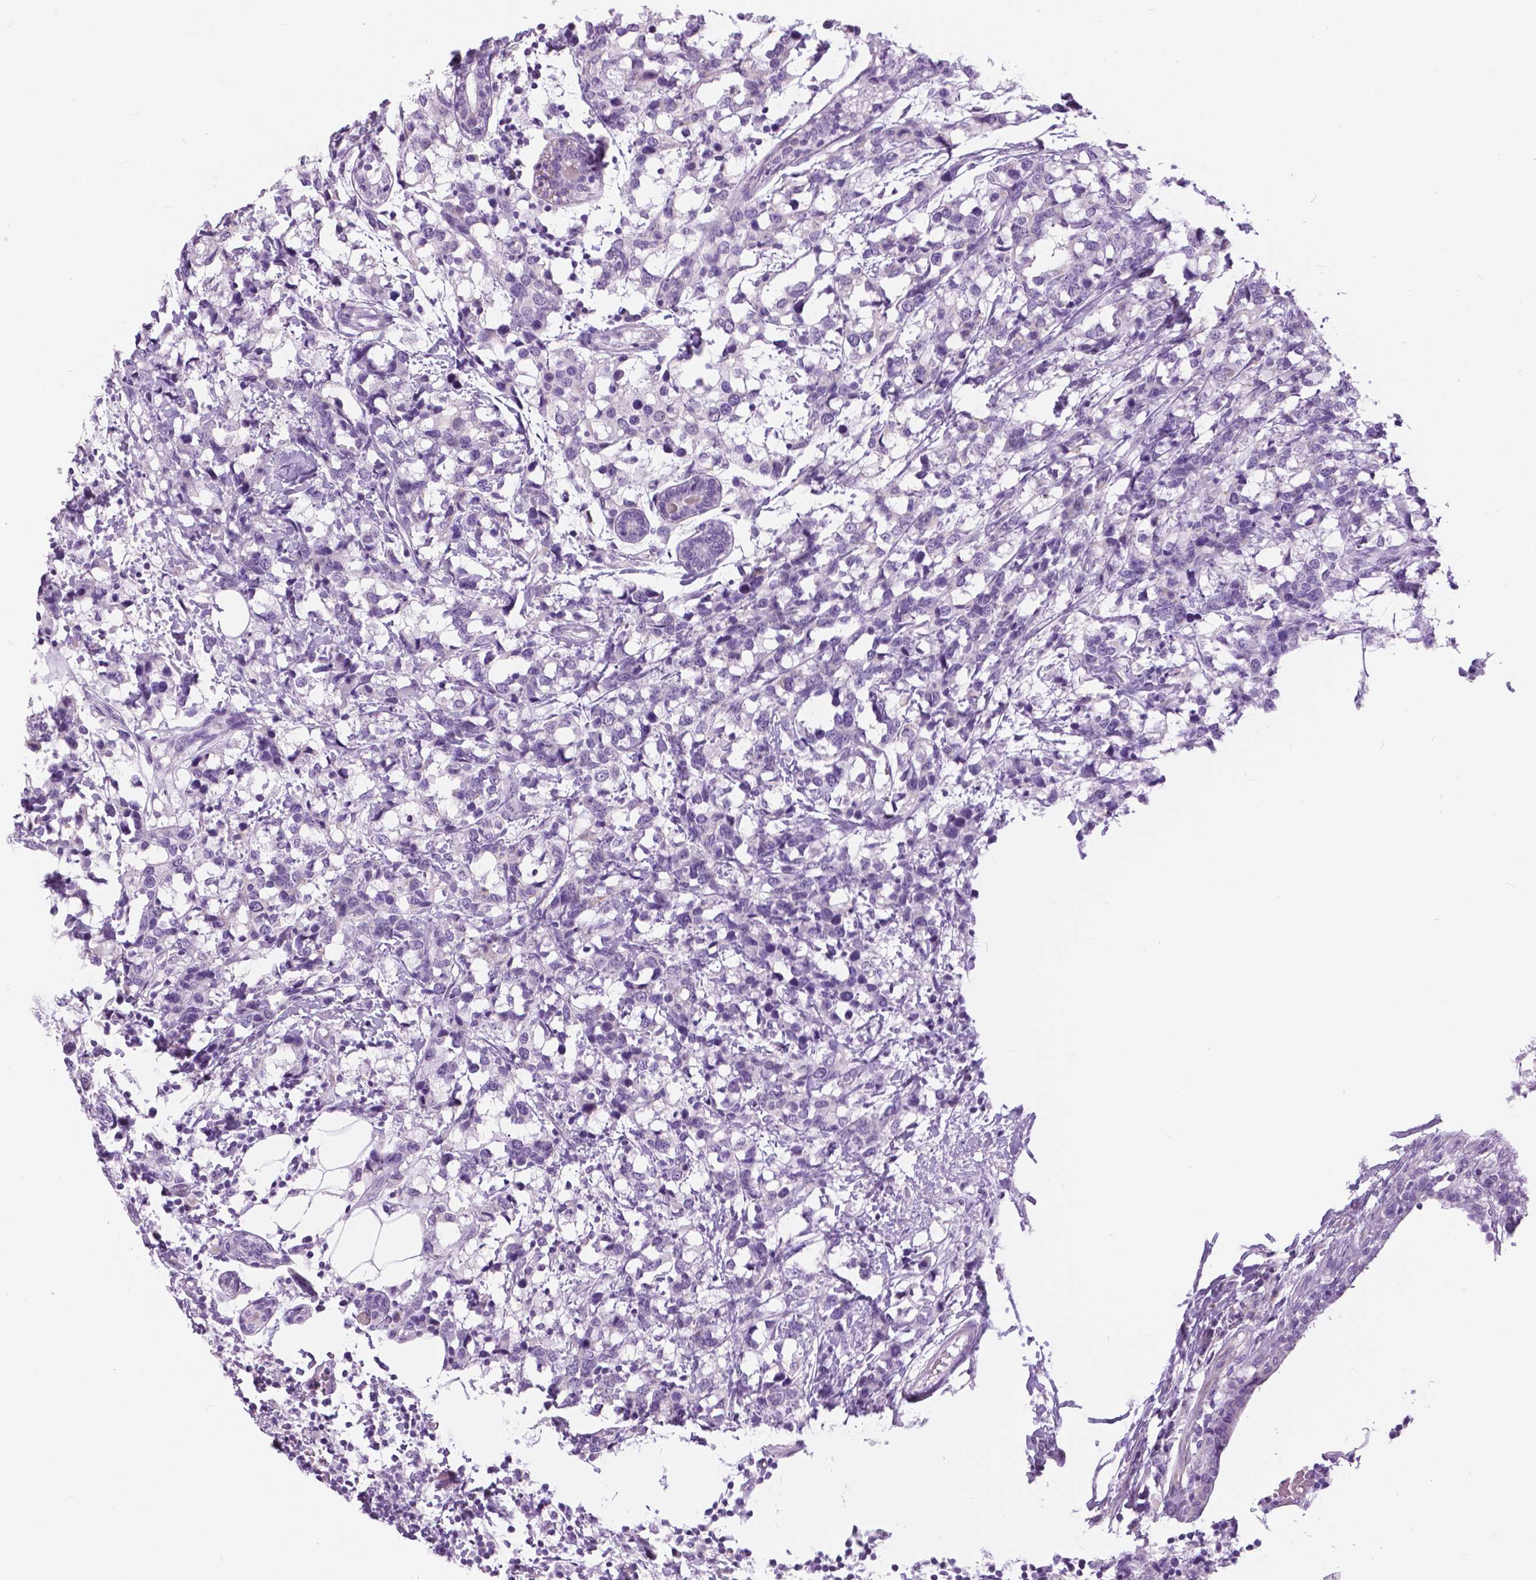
{"staining": {"intensity": "negative", "quantity": "none", "location": "none"}, "tissue": "breast cancer", "cell_type": "Tumor cells", "image_type": "cancer", "snomed": [{"axis": "morphology", "description": "Lobular carcinoma"}, {"axis": "topography", "description": "Breast"}], "caption": "An image of breast cancer (lobular carcinoma) stained for a protein exhibits no brown staining in tumor cells. (DAB (3,3'-diaminobenzidine) IHC with hematoxylin counter stain).", "gene": "MYOM1", "patient": {"sex": "female", "age": 59}}